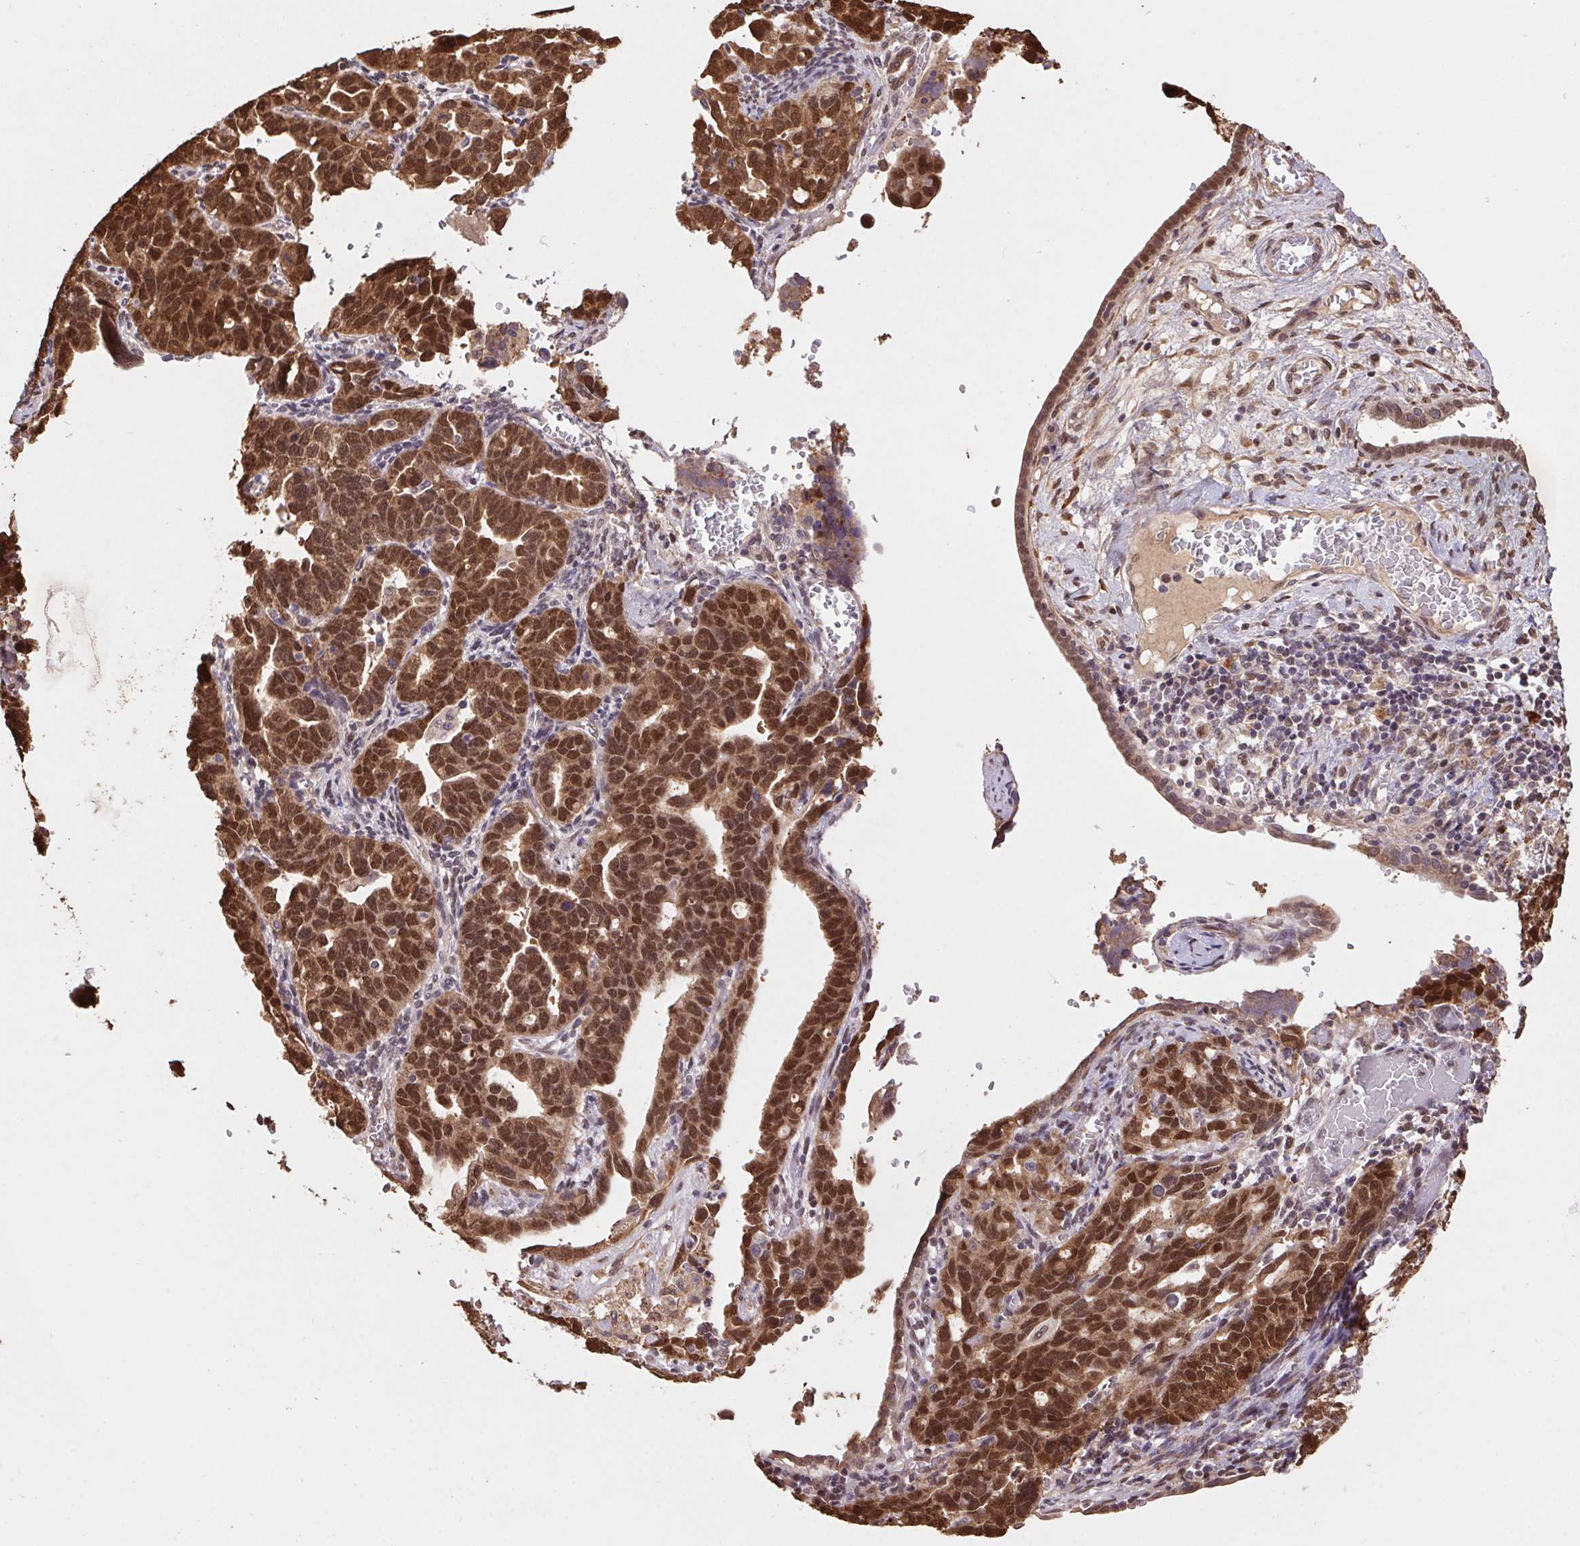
{"staining": {"intensity": "strong", "quantity": ">75%", "location": "cytoplasmic/membranous,nuclear"}, "tissue": "ovarian cancer", "cell_type": "Tumor cells", "image_type": "cancer", "snomed": [{"axis": "morphology", "description": "Cystadenocarcinoma, serous, NOS"}, {"axis": "topography", "description": "Ovary"}], "caption": "This photomicrograph reveals ovarian cancer (serous cystadenocarcinoma) stained with immunohistochemistry to label a protein in brown. The cytoplasmic/membranous and nuclear of tumor cells show strong positivity for the protein. Nuclei are counter-stained blue.", "gene": "CUTA", "patient": {"sex": "female", "age": 69}}